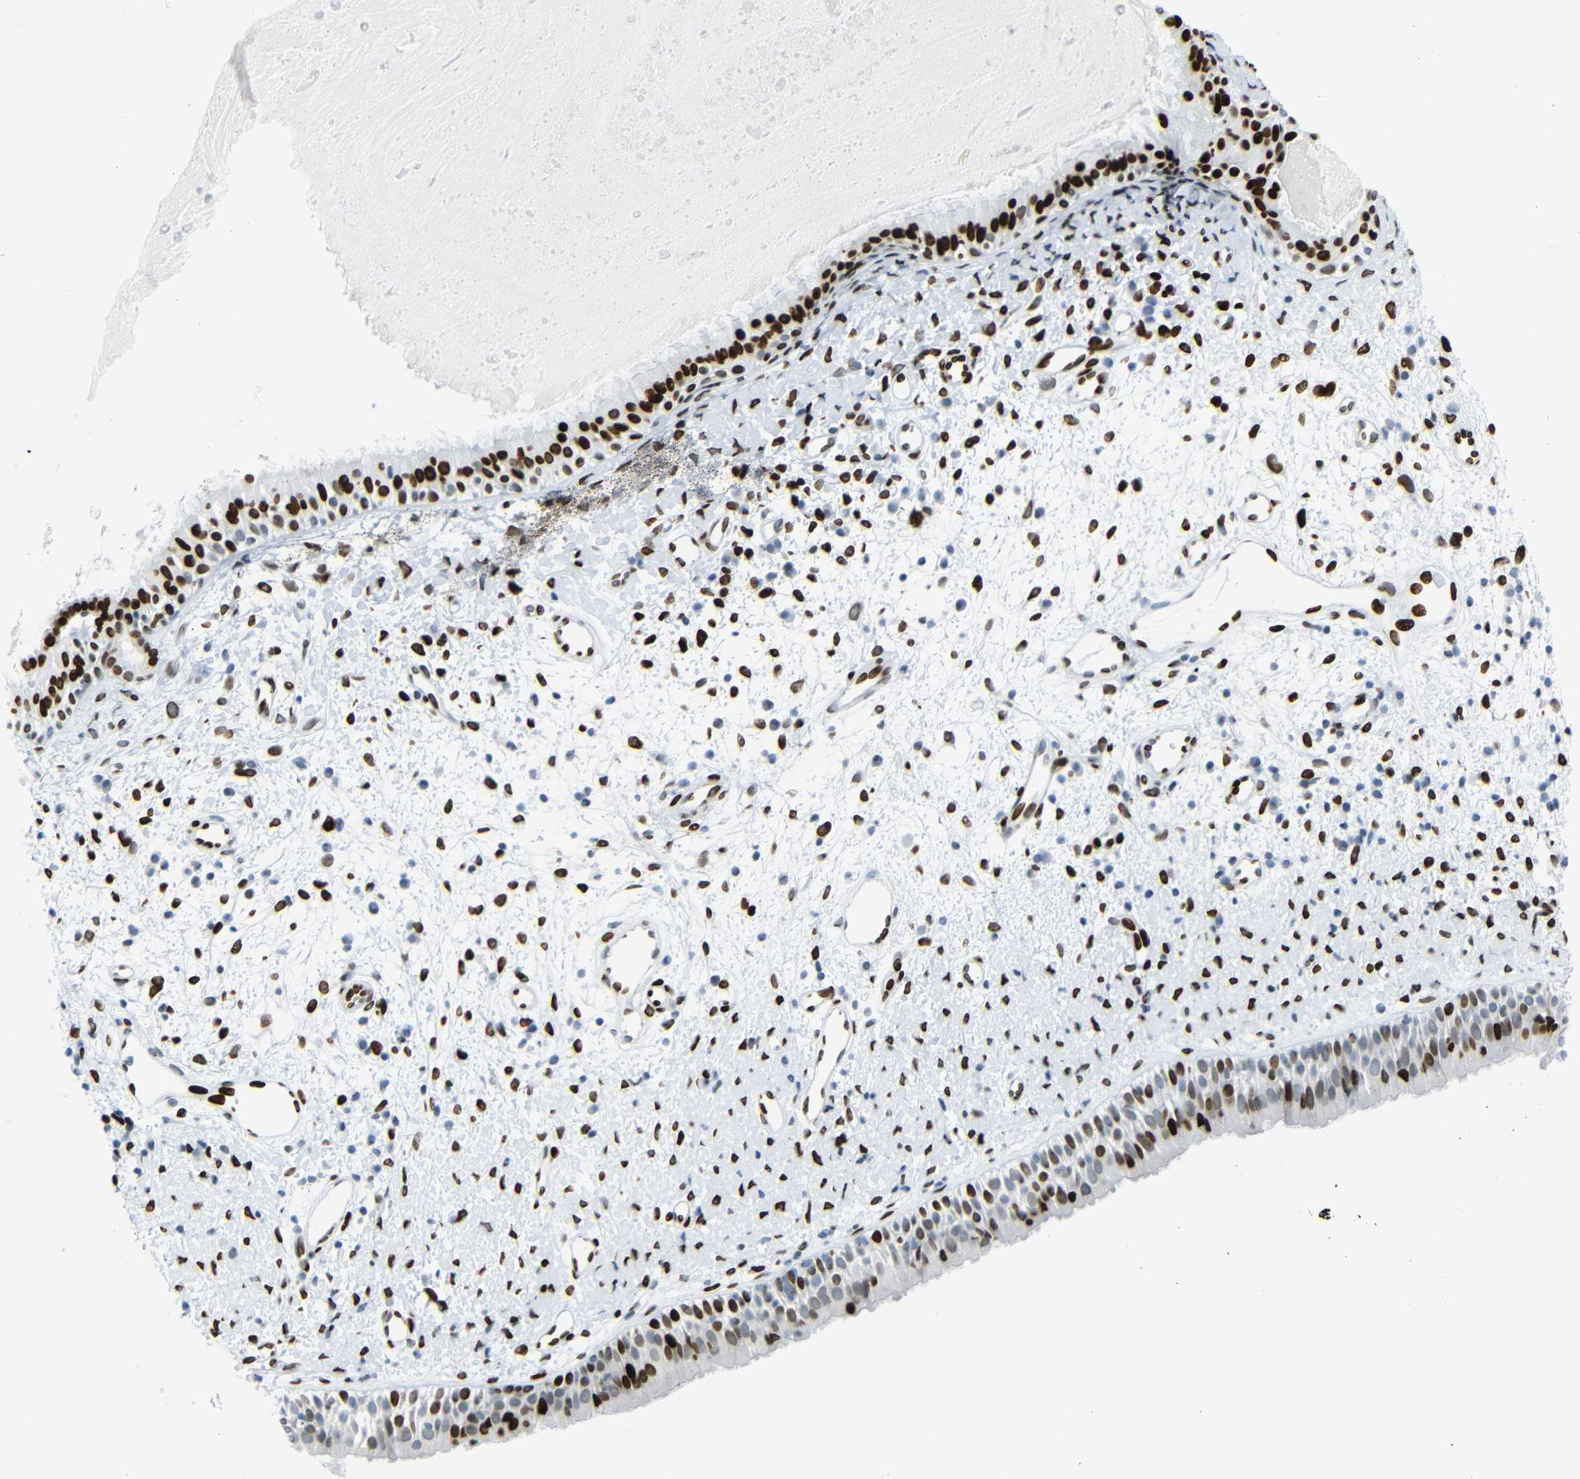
{"staining": {"intensity": "strong", "quantity": "25%-75%", "location": "nuclear"}, "tissue": "nasopharynx", "cell_type": "Respiratory epithelial cells", "image_type": "normal", "snomed": [{"axis": "morphology", "description": "Normal tissue, NOS"}, {"axis": "topography", "description": "Nasopharynx"}], "caption": "Immunohistochemical staining of unremarkable human nasopharynx shows high levels of strong nuclear expression in about 25%-75% of respiratory epithelial cells. (DAB (3,3'-diaminobenzidine) IHC with brightfield microscopy, high magnification).", "gene": "NPIPB15", "patient": {"sex": "male", "age": 22}}